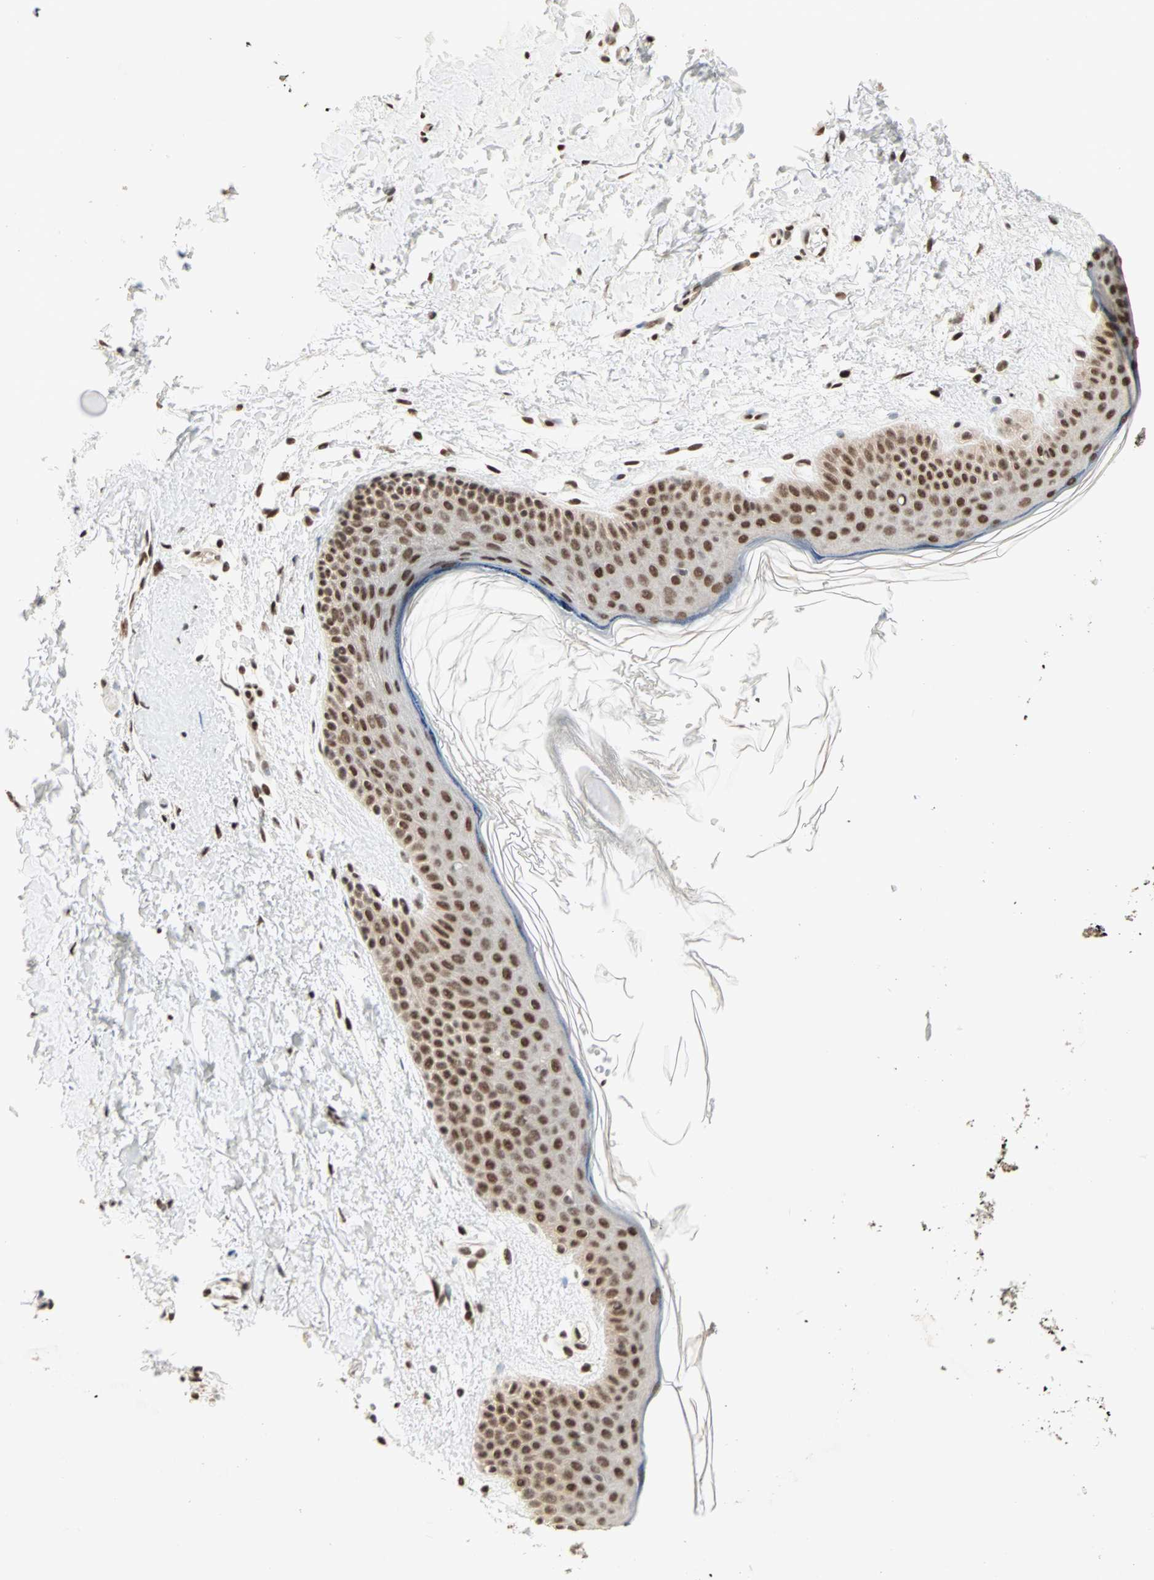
{"staining": {"intensity": "moderate", "quantity": ">75%", "location": "nuclear"}, "tissue": "skin", "cell_type": "Fibroblasts", "image_type": "normal", "snomed": [{"axis": "morphology", "description": "Normal tissue, NOS"}, {"axis": "topography", "description": "Skin"}], "caption": "The immunohistochemical stain labels moderate nuclear expression in fibroblasts of benign skin. (Stains: DAB (3,3'-diaminobenzidine) in brown, nuclei in blue, Microscopy: brightfield microscopy at high magnification).", "gene": "BLM", "patient": {"sex": "female", "age": 56}}